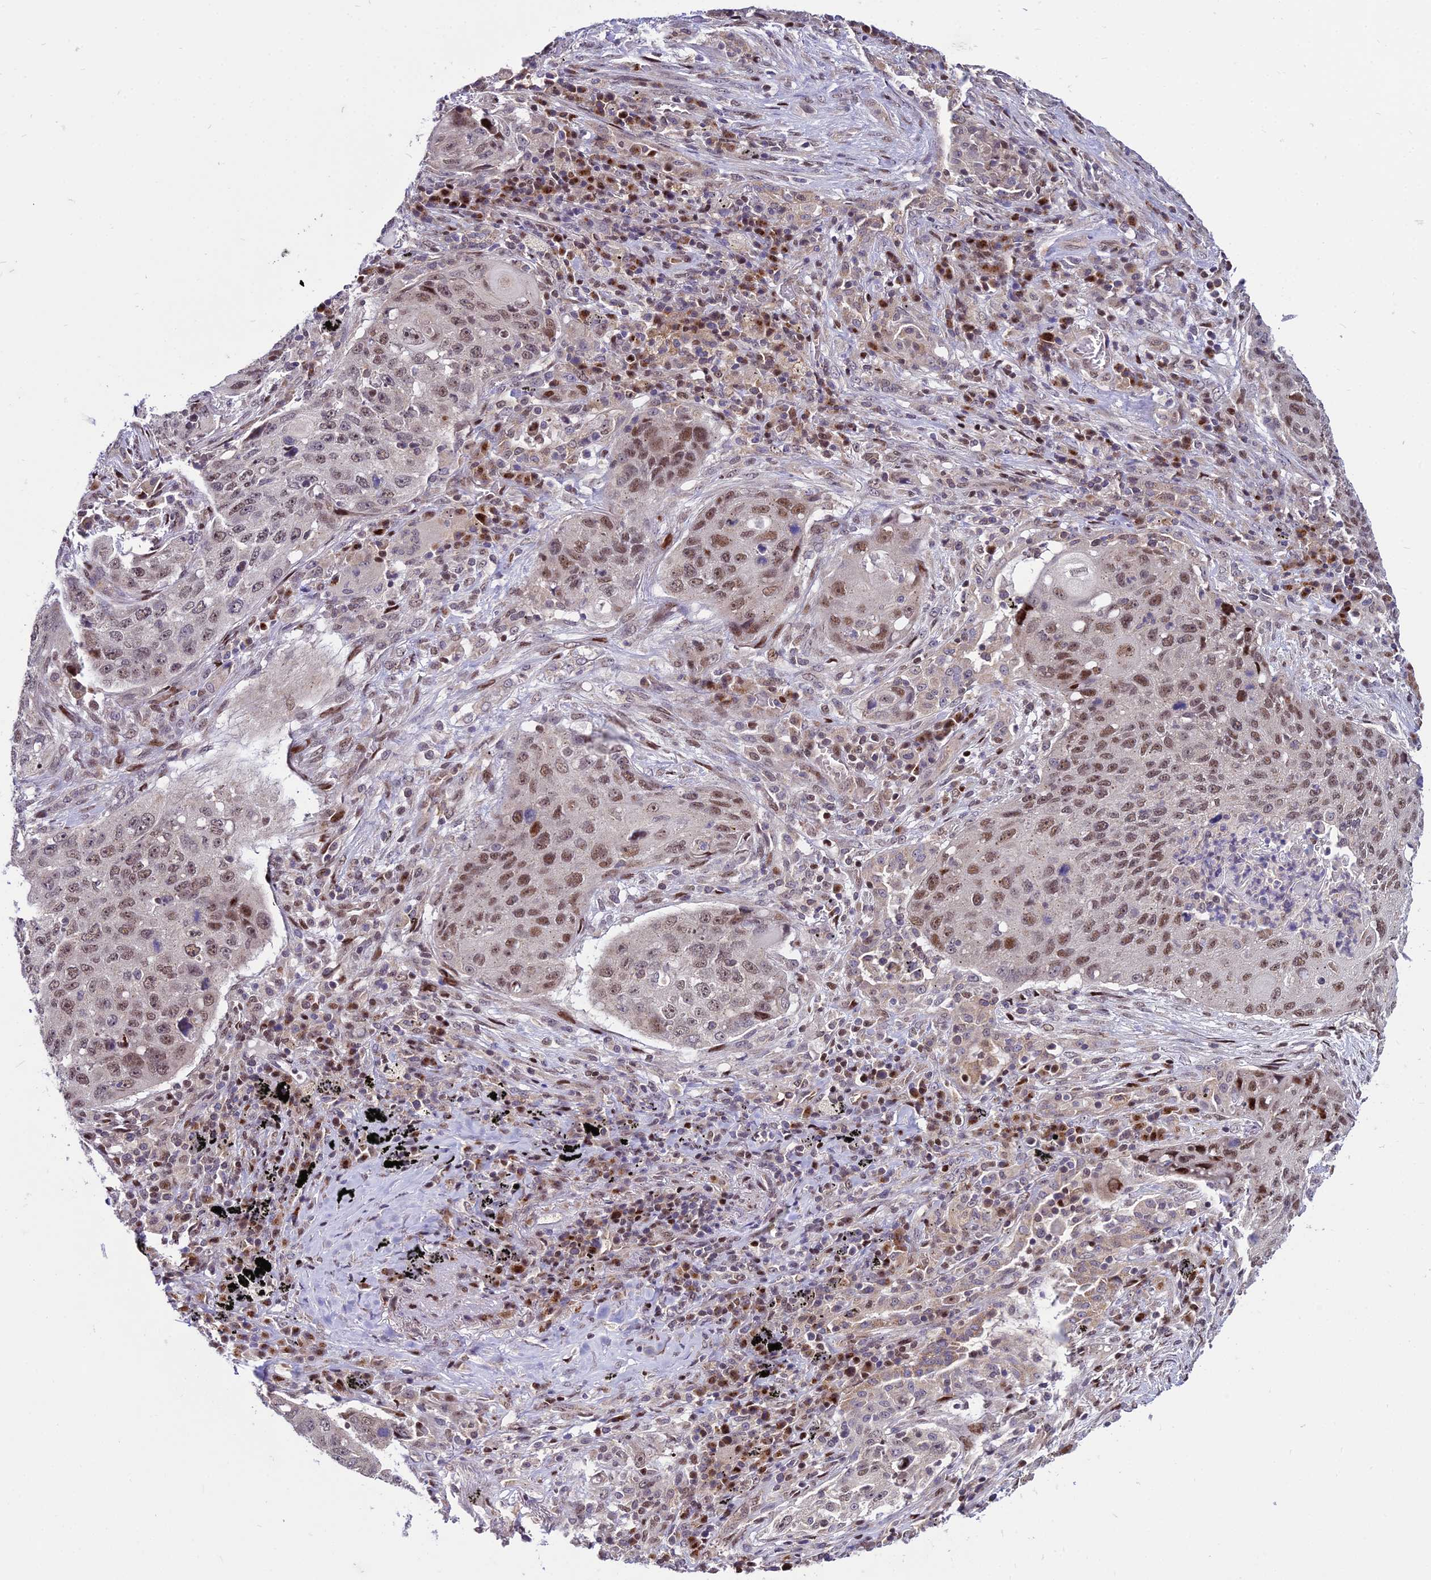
{"staining": {"intensity": "moderate", "quantity": ">75%", "location": "nuclear"}, "tissue": "lung cancer", "cell_type": "Tumor cells", "image_type": "cancer", "snomed": [{"axis": "morphology", "description": "Squamous cell carcinoma, NOS"}, {"axis": "topography", "description": "Lung"}], "caption": "Lung squamous cell carcinoma stained for a protein reveals moderate nuclear positivity in tumor cells.", "gene": "CIB3", "patient": {"sex": "female", "age": 63}}